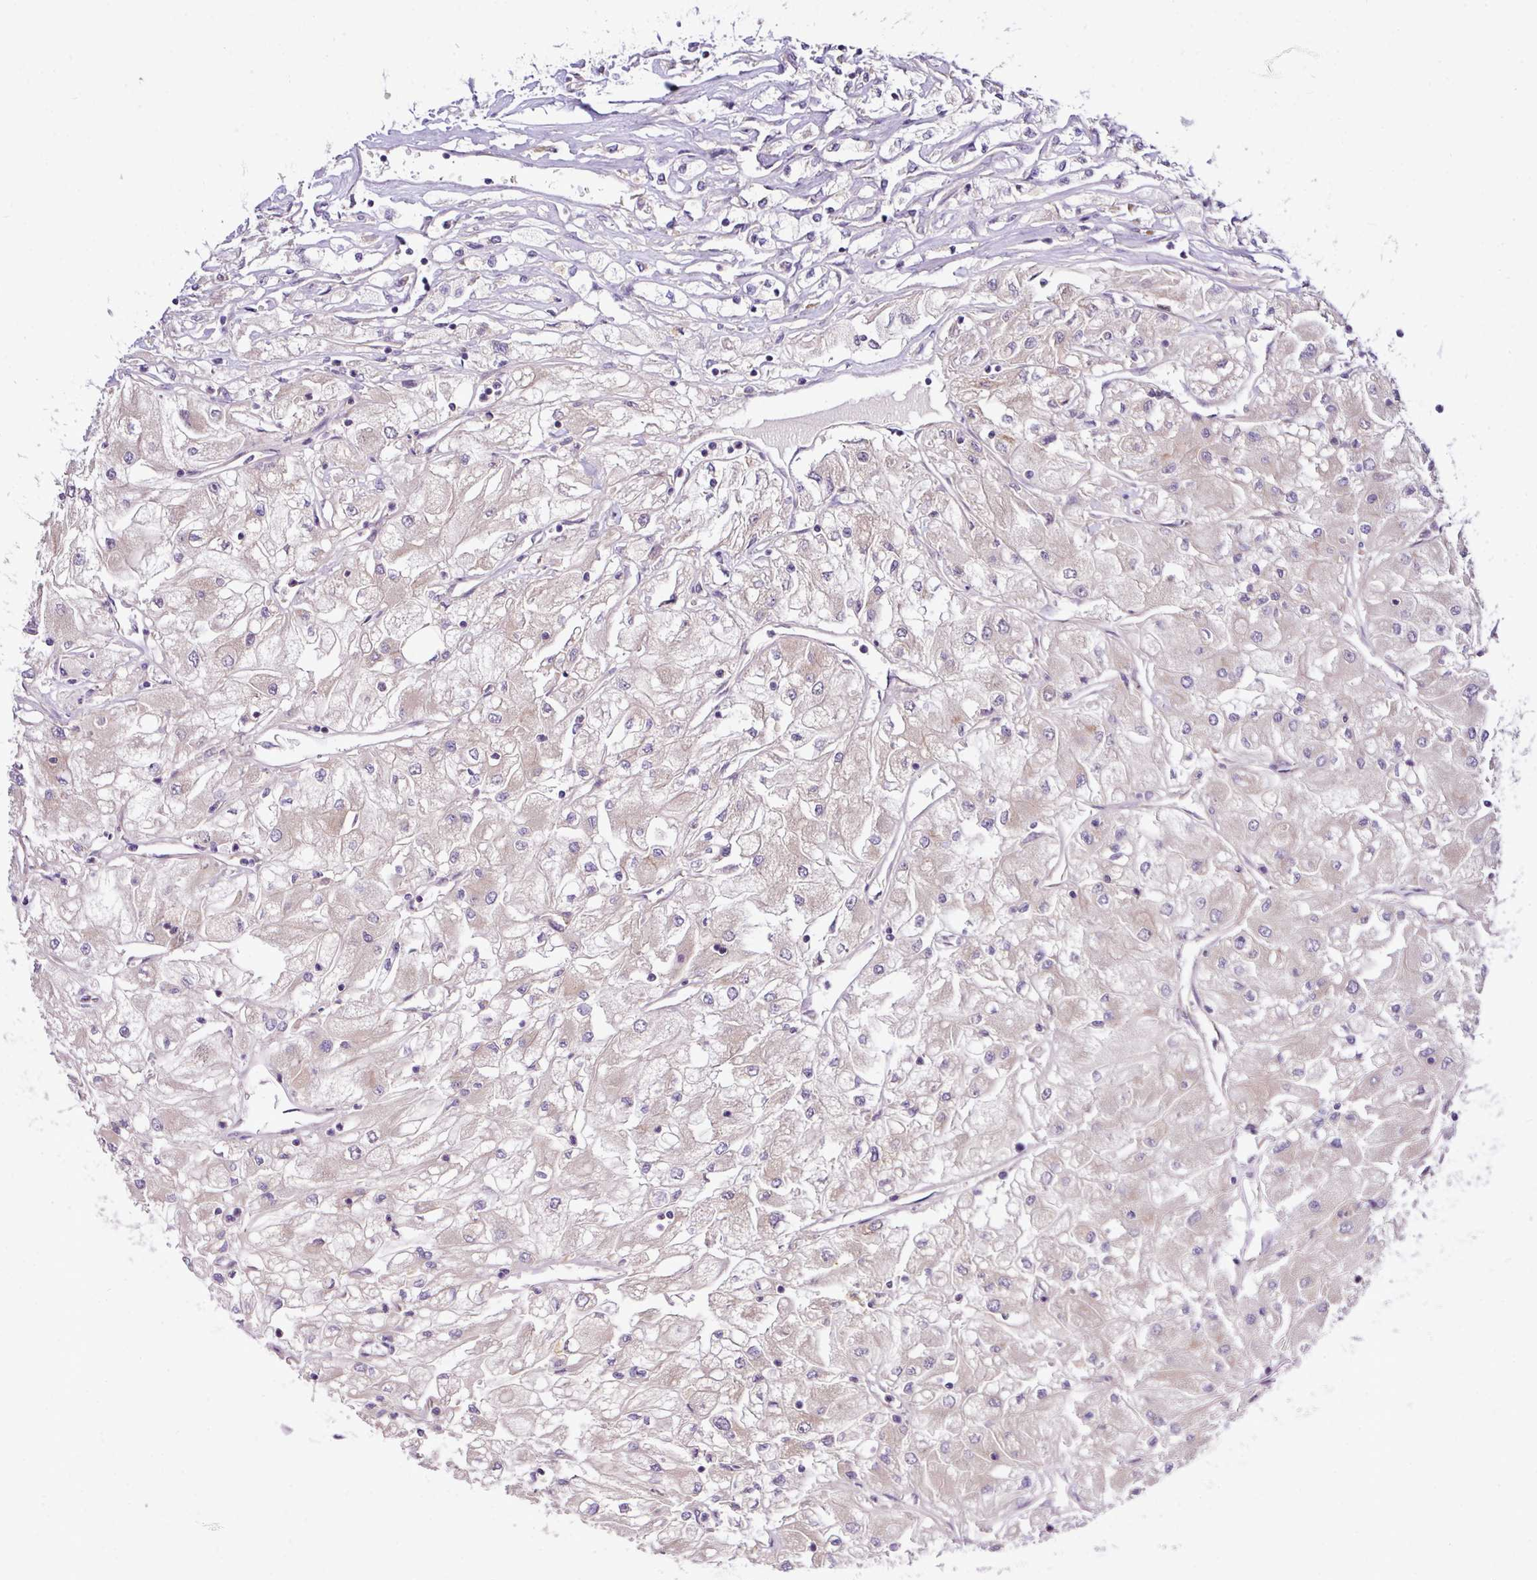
{"staining": {"intensity": "negative", "quantity": "none", "location": "none"}, "tissue": "renal cancer", "cell_type": "Tumor cells", "image_type": "cancer", "snomed": [{"axis": "morphology", "description": "Adenocarcinoma, NOS"}, {"axis": "topography", "description": "Kidney"}], "caption": "The micrograph shows no staining of tumor cells in renal adenocarcinoma.", "gene": "TM2D2", "patient": {"sex": "male", "age": 80}}